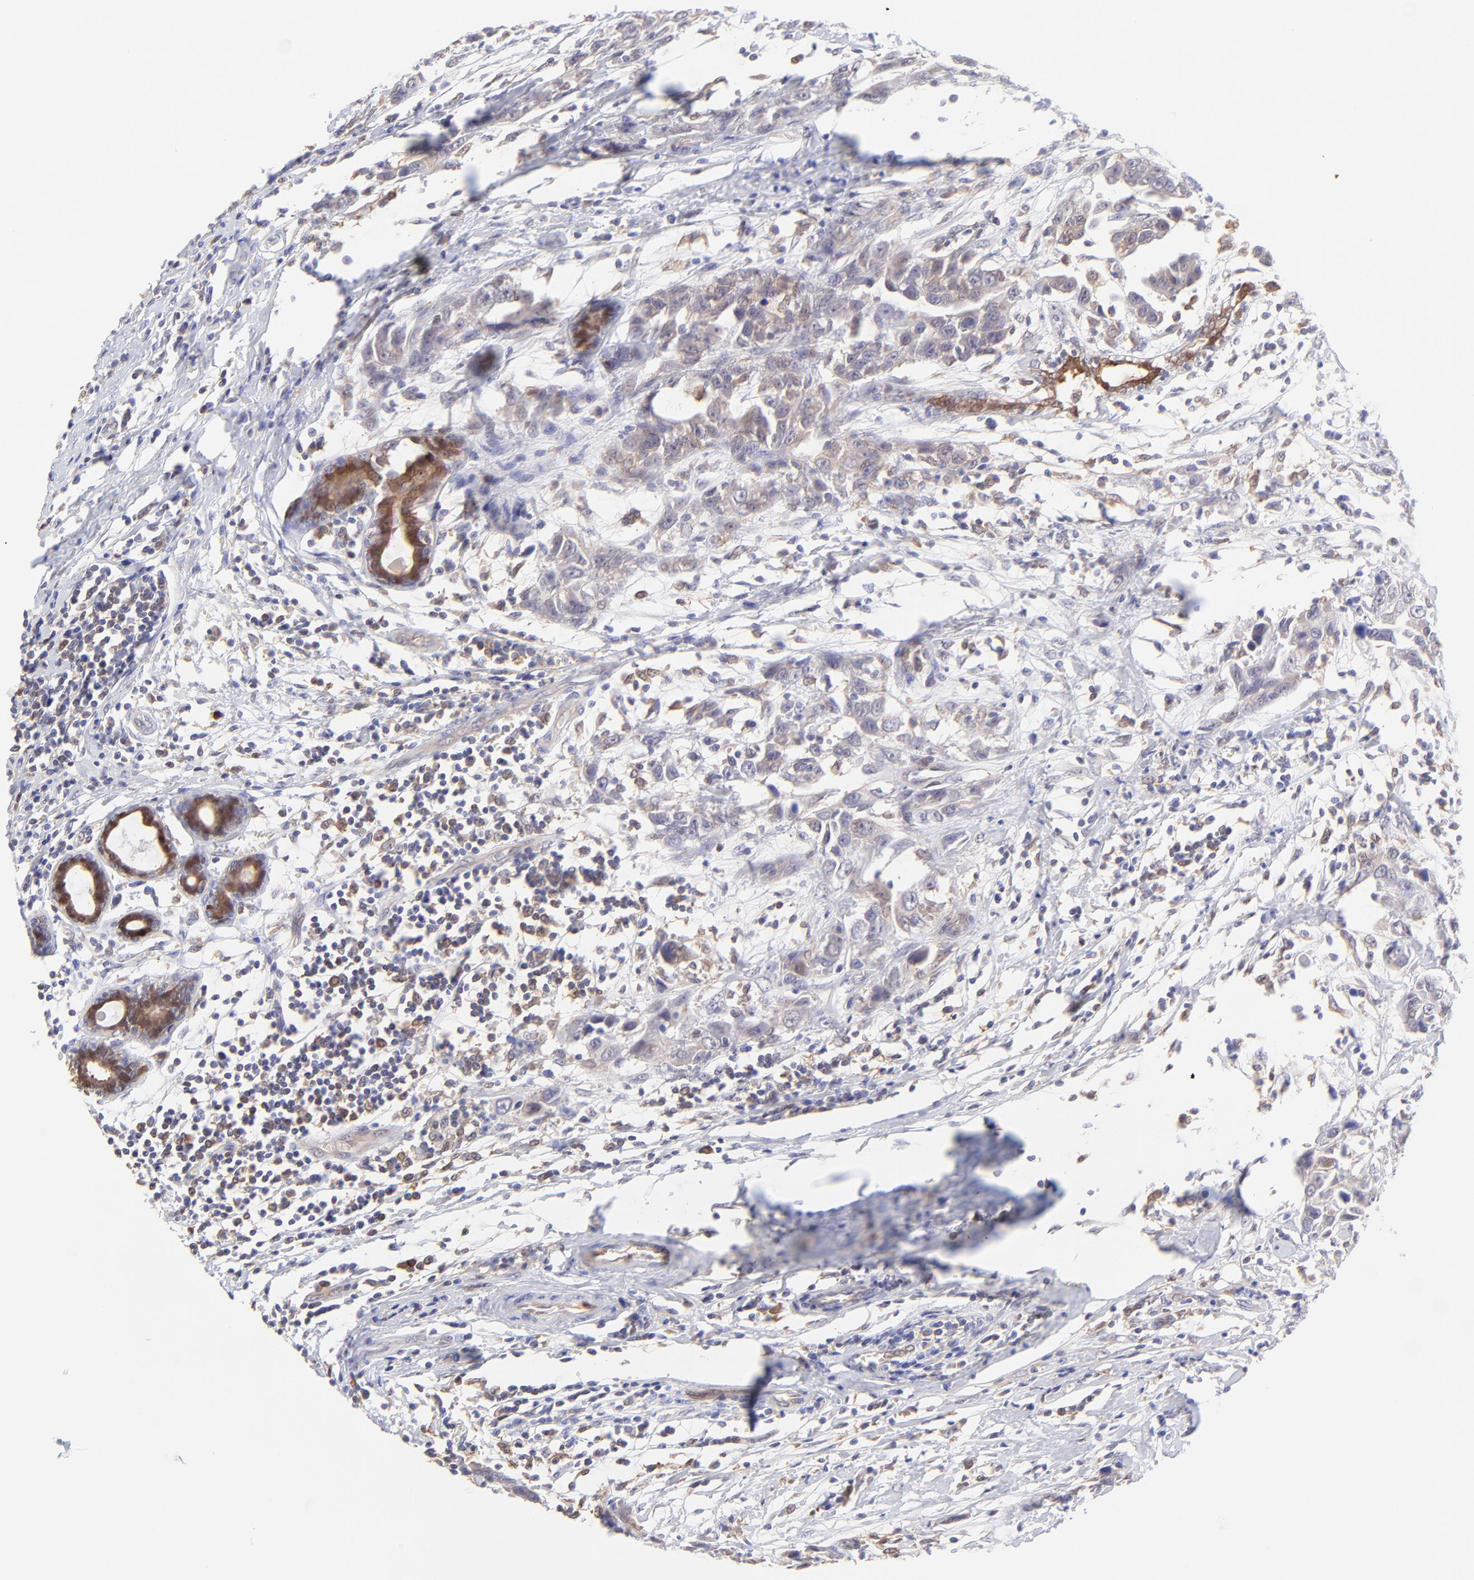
{"staining": {"intensity": "weak", "quantity": ">75%", "location": "cytoplasmic/membranous"}, "tissue": "breast cancer", "cell_type": "Tumor cells", "image_type": "cancer", "snomed": [{"axis": "morphology", "description": "Duct carcinoma"}, {"axis": "topography", "description": "Breast"}], "caption": "Breast cancer (infiltrating ductal carcinoma) stained for a protein (brown) shows weak cytoplasmic/membranous positive positivity in about >75% of tumor cells.", "gene": "HYAL1", "patient": {"sex": "female", "age": 50}}